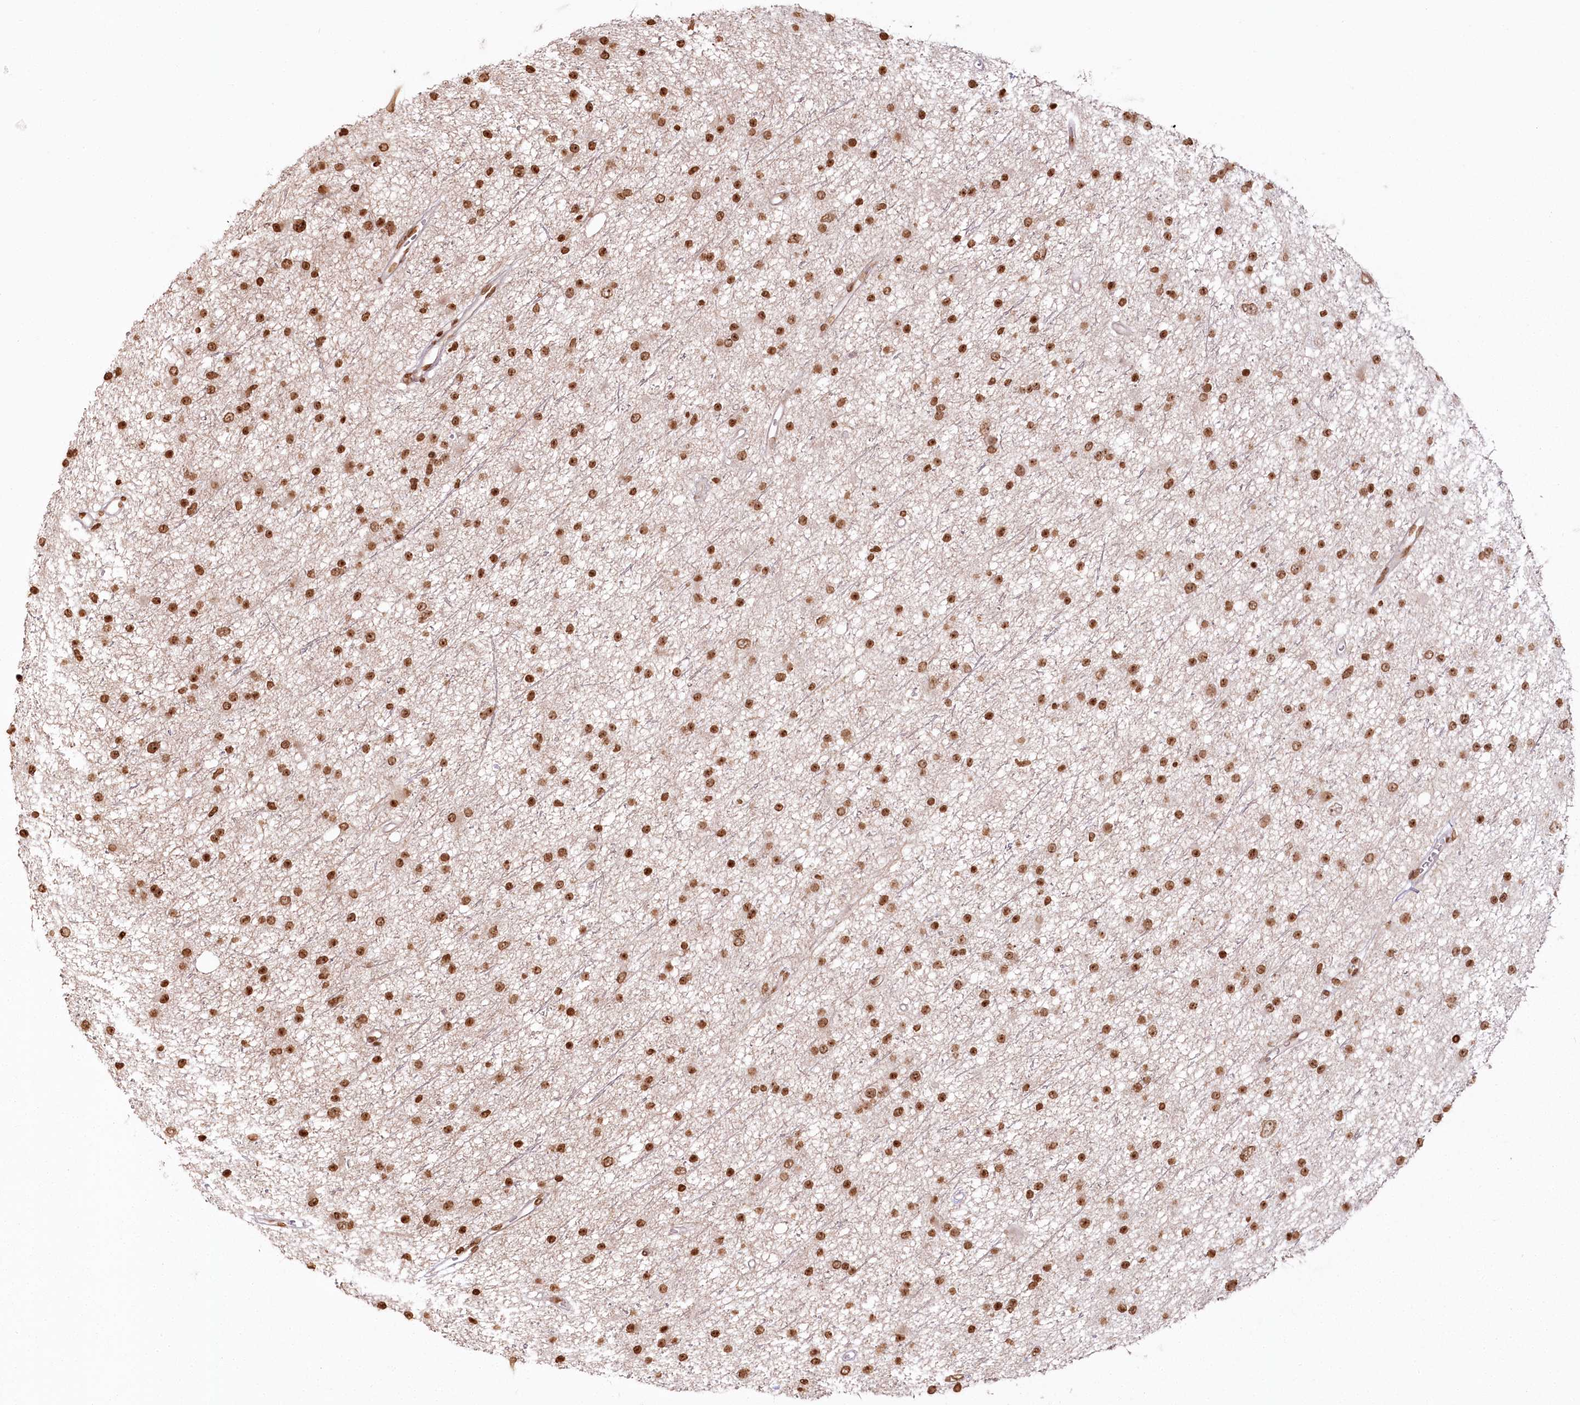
{"staining": {"intensity": "moderate", "quantity": ">75%", "location": "nuclear"}, "tissue": "glioma", "cell_type": "Tumor cells", "image_type": "cancer", "snomed": [{"axis": "morphology", "description": "Glioma, malignant, Low grade"}, {"axis": "topography", "description": "Cerebral cortex"}], "caption": "A brown stain highlights moderate nuclear positivity of a protein in human malignant glioma (low-grade) tumor cells.", "gene": "FAM13A", "patient": {"sex": "female", "age": 39}}